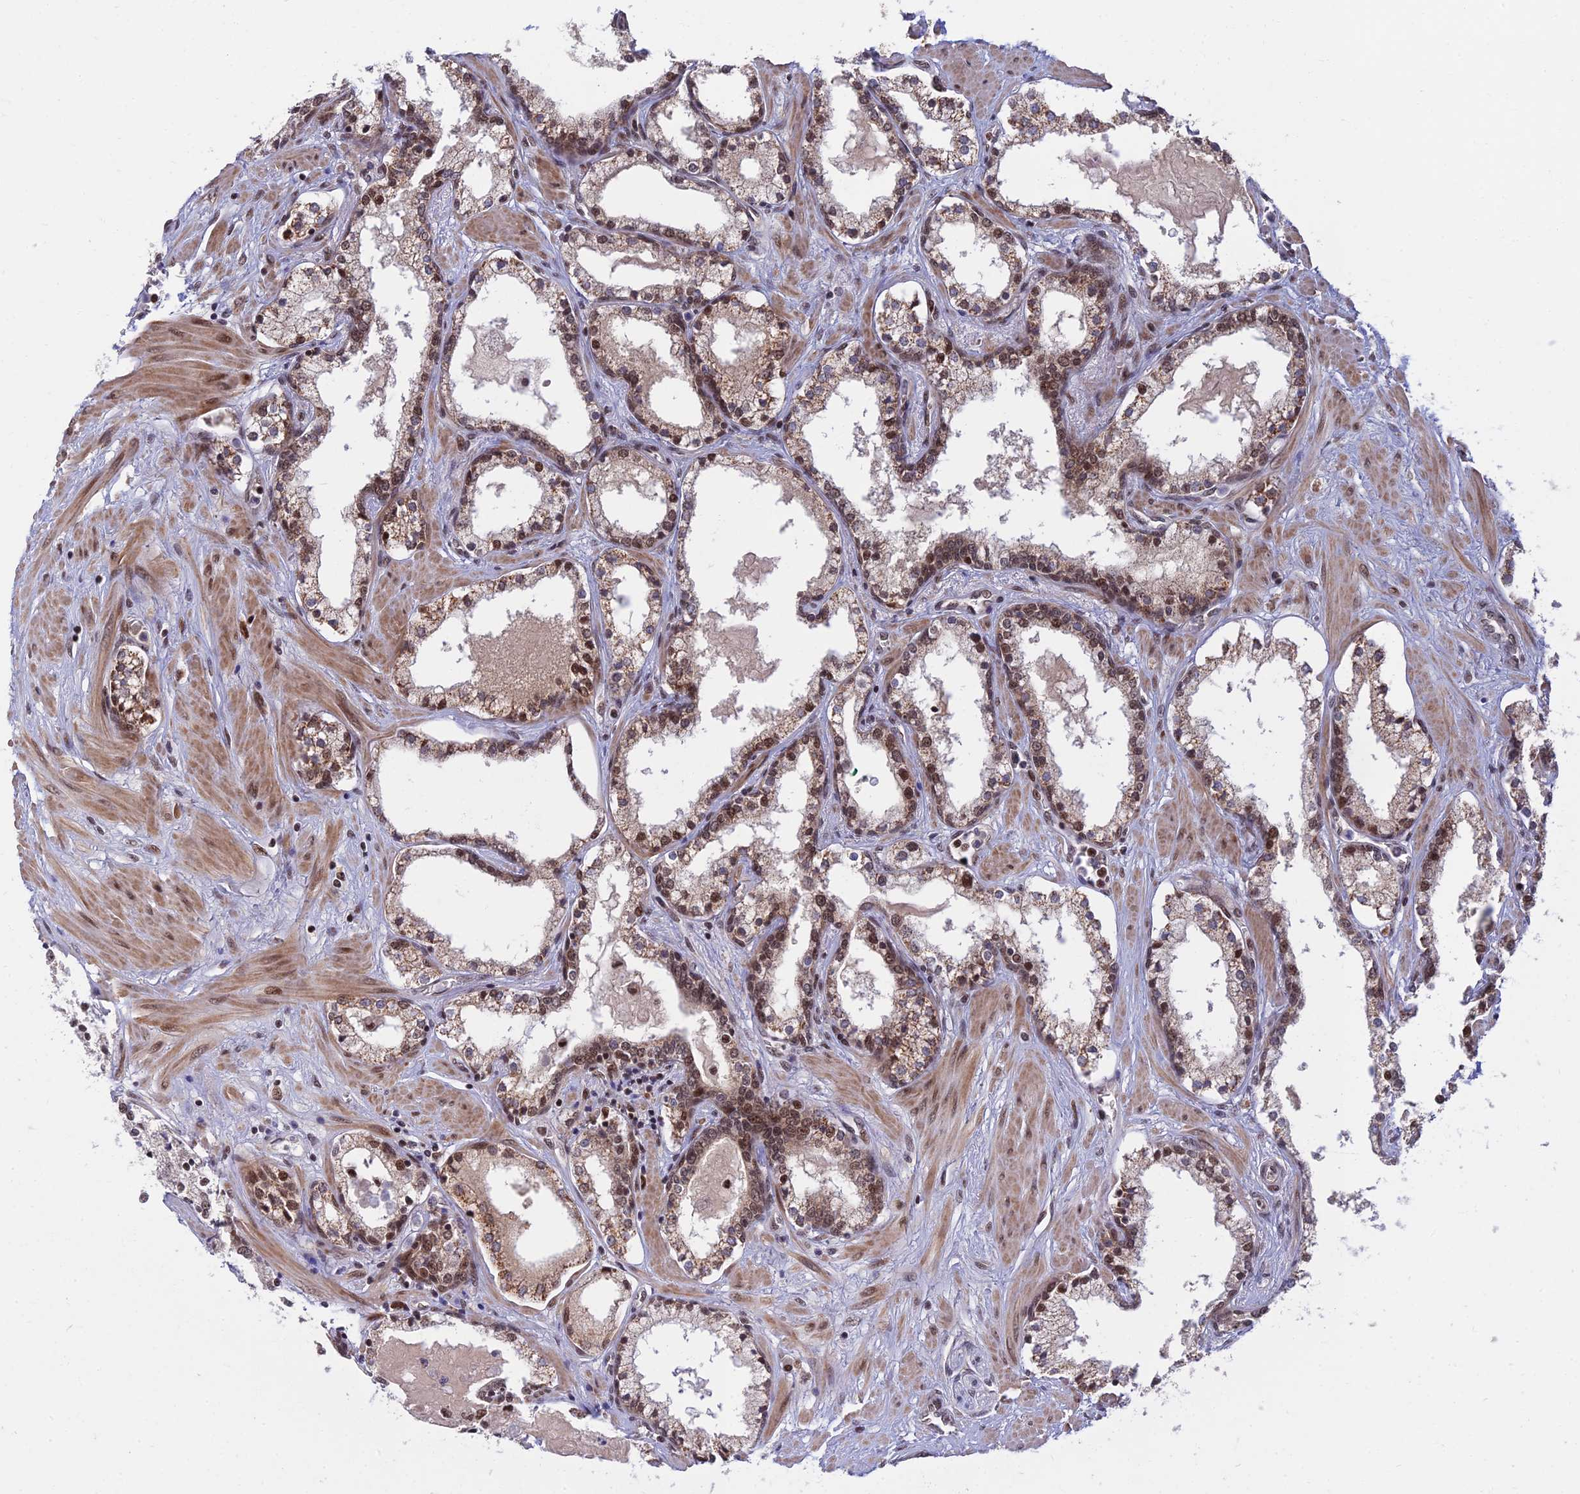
{"staining": {"intensity": "moderate", "quantity": ">75%", "location": "cytoplasmic/membranous,nuclear"}, "tissue": "prostate cancer", "cell_type": "Tumor cells", "image_type": "cancer", "snomed": [{"axis": "morphology", "description": "Adenocarcinoma, High grade"}, {"axis": "topography", "description": "Prostate"}], "caption": "There is medium levels of moderate cytoplasmic/membranous and nuclear expression in tumor cells of prostate cancer, as demonstrated by immunohistochemical staining (brown color).", "gene": "TCEA2", "patient": {"sex": "male", "age": 58}}